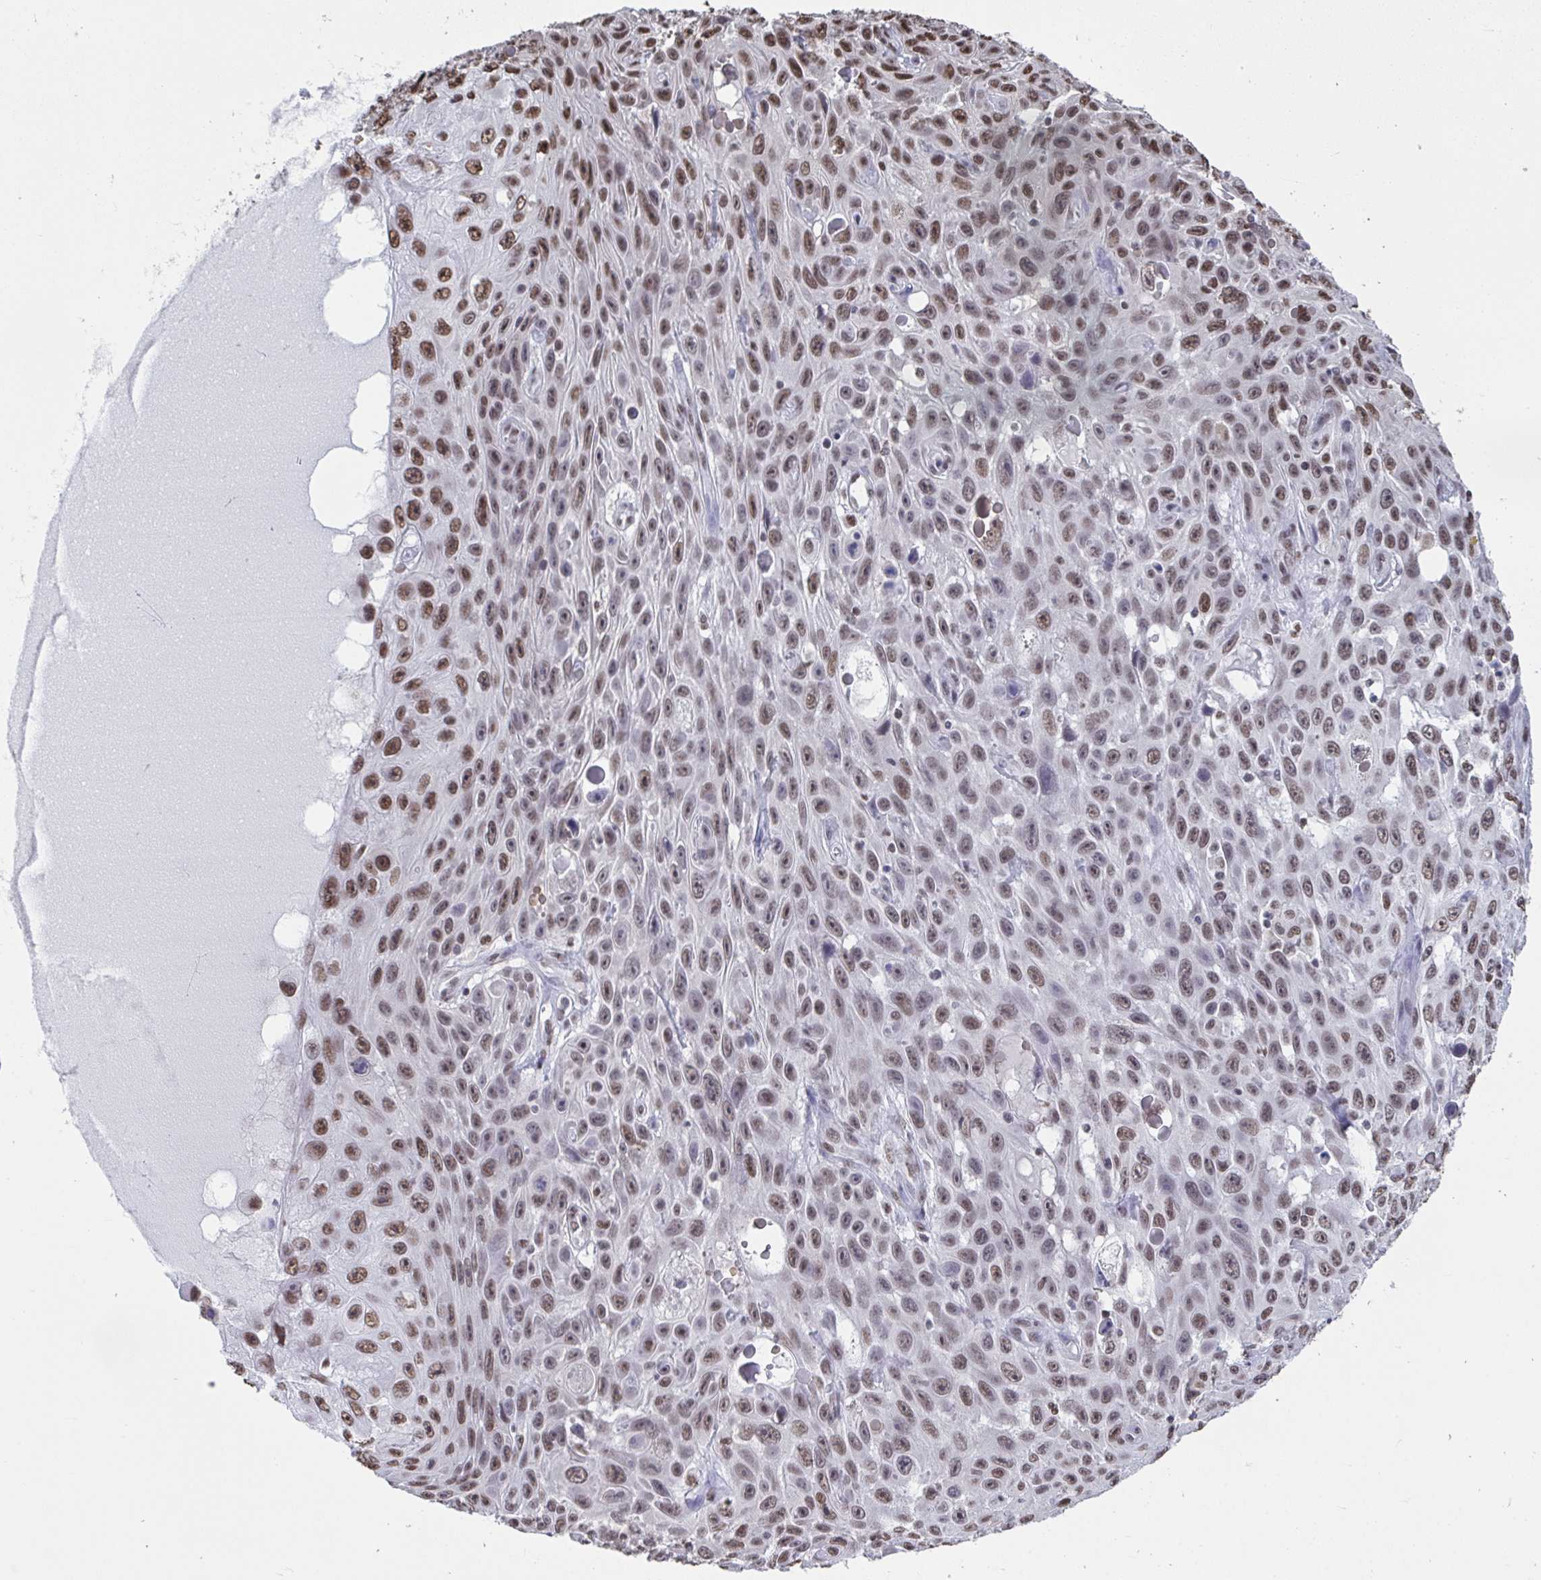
{"staining": {"intensity": "moderate", "quantity": ">75%", "location": "nuclear"}, "tissue": "skin cancer", "cell_type": "Tumor cells", "image_type": "cancer", "snomed": [{"axis": "morphology", "description": "Squamous cell carcinoma, NOS"}, {"axis": "topography", "description": "Skin"}], "caption": "Protein staining of skin squamous cell carcinoma tissue demonstrates moderate nuclear expression in approximately >75% of tumor cells.", "gene": "HNRNPDL", "patient": {"sex": "male", "age": 82}}